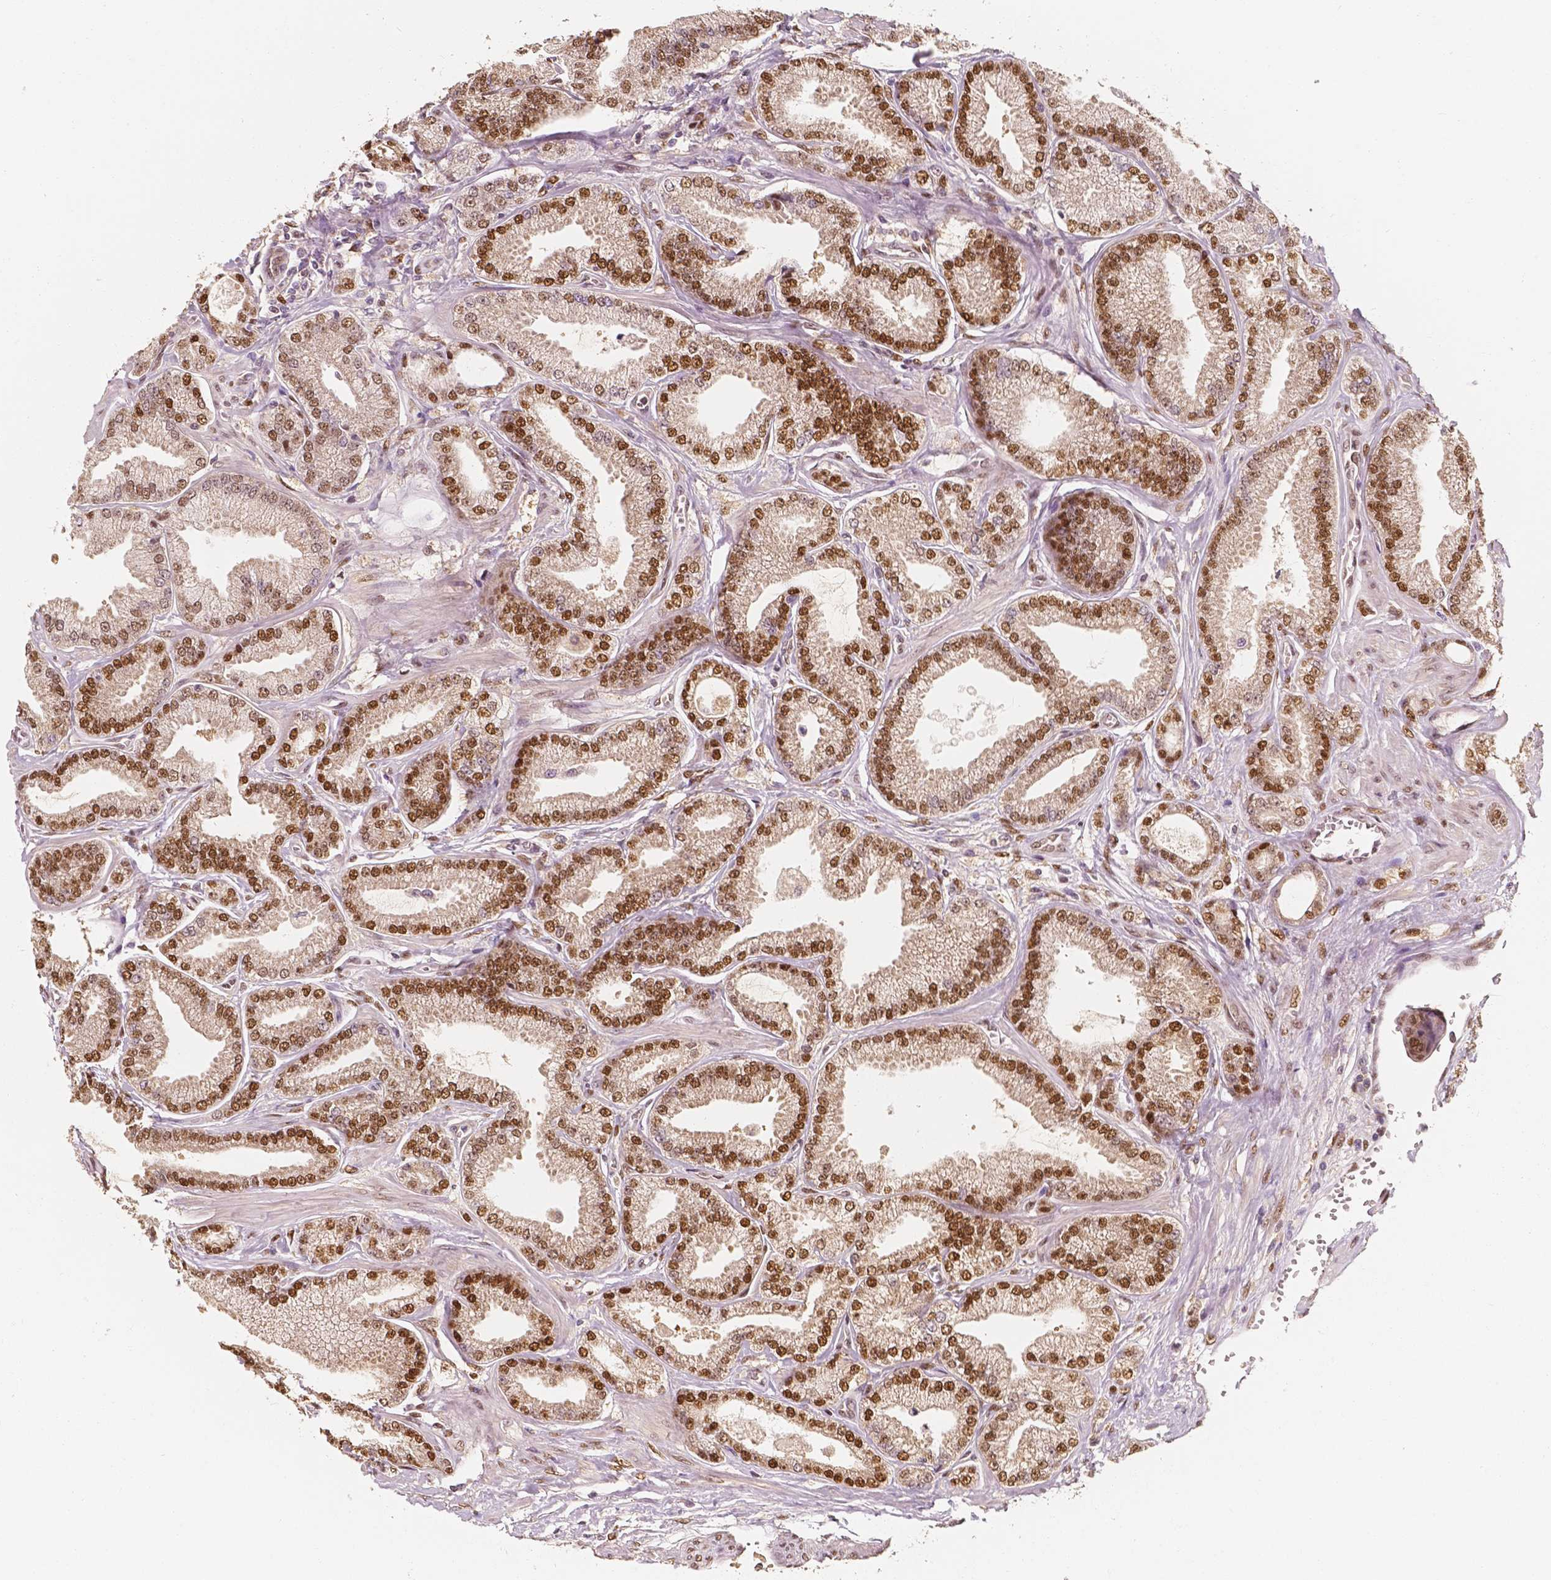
{"staining": {"intensity": "strong", "quantity": "25%-75%", "location": "nuclear"}, "tissue": "prostate cancer", "cell_type": "Tumor cells", "image_type": "cancer", "snomed": [{"axis": "morphology", "description": "Adenocarcinoma, Low grade"}, {"axis": "topography", "description": "Prostate"}], "caption": "Strong nuclear positivity for a protein is appreciated in about 25%-75% of tumor cells of prostate cancer (adenocarcinoma (low-grade)) using IHC.", "gene": "TBC1D17", "patient": {"sex": "male", "age": 55}}